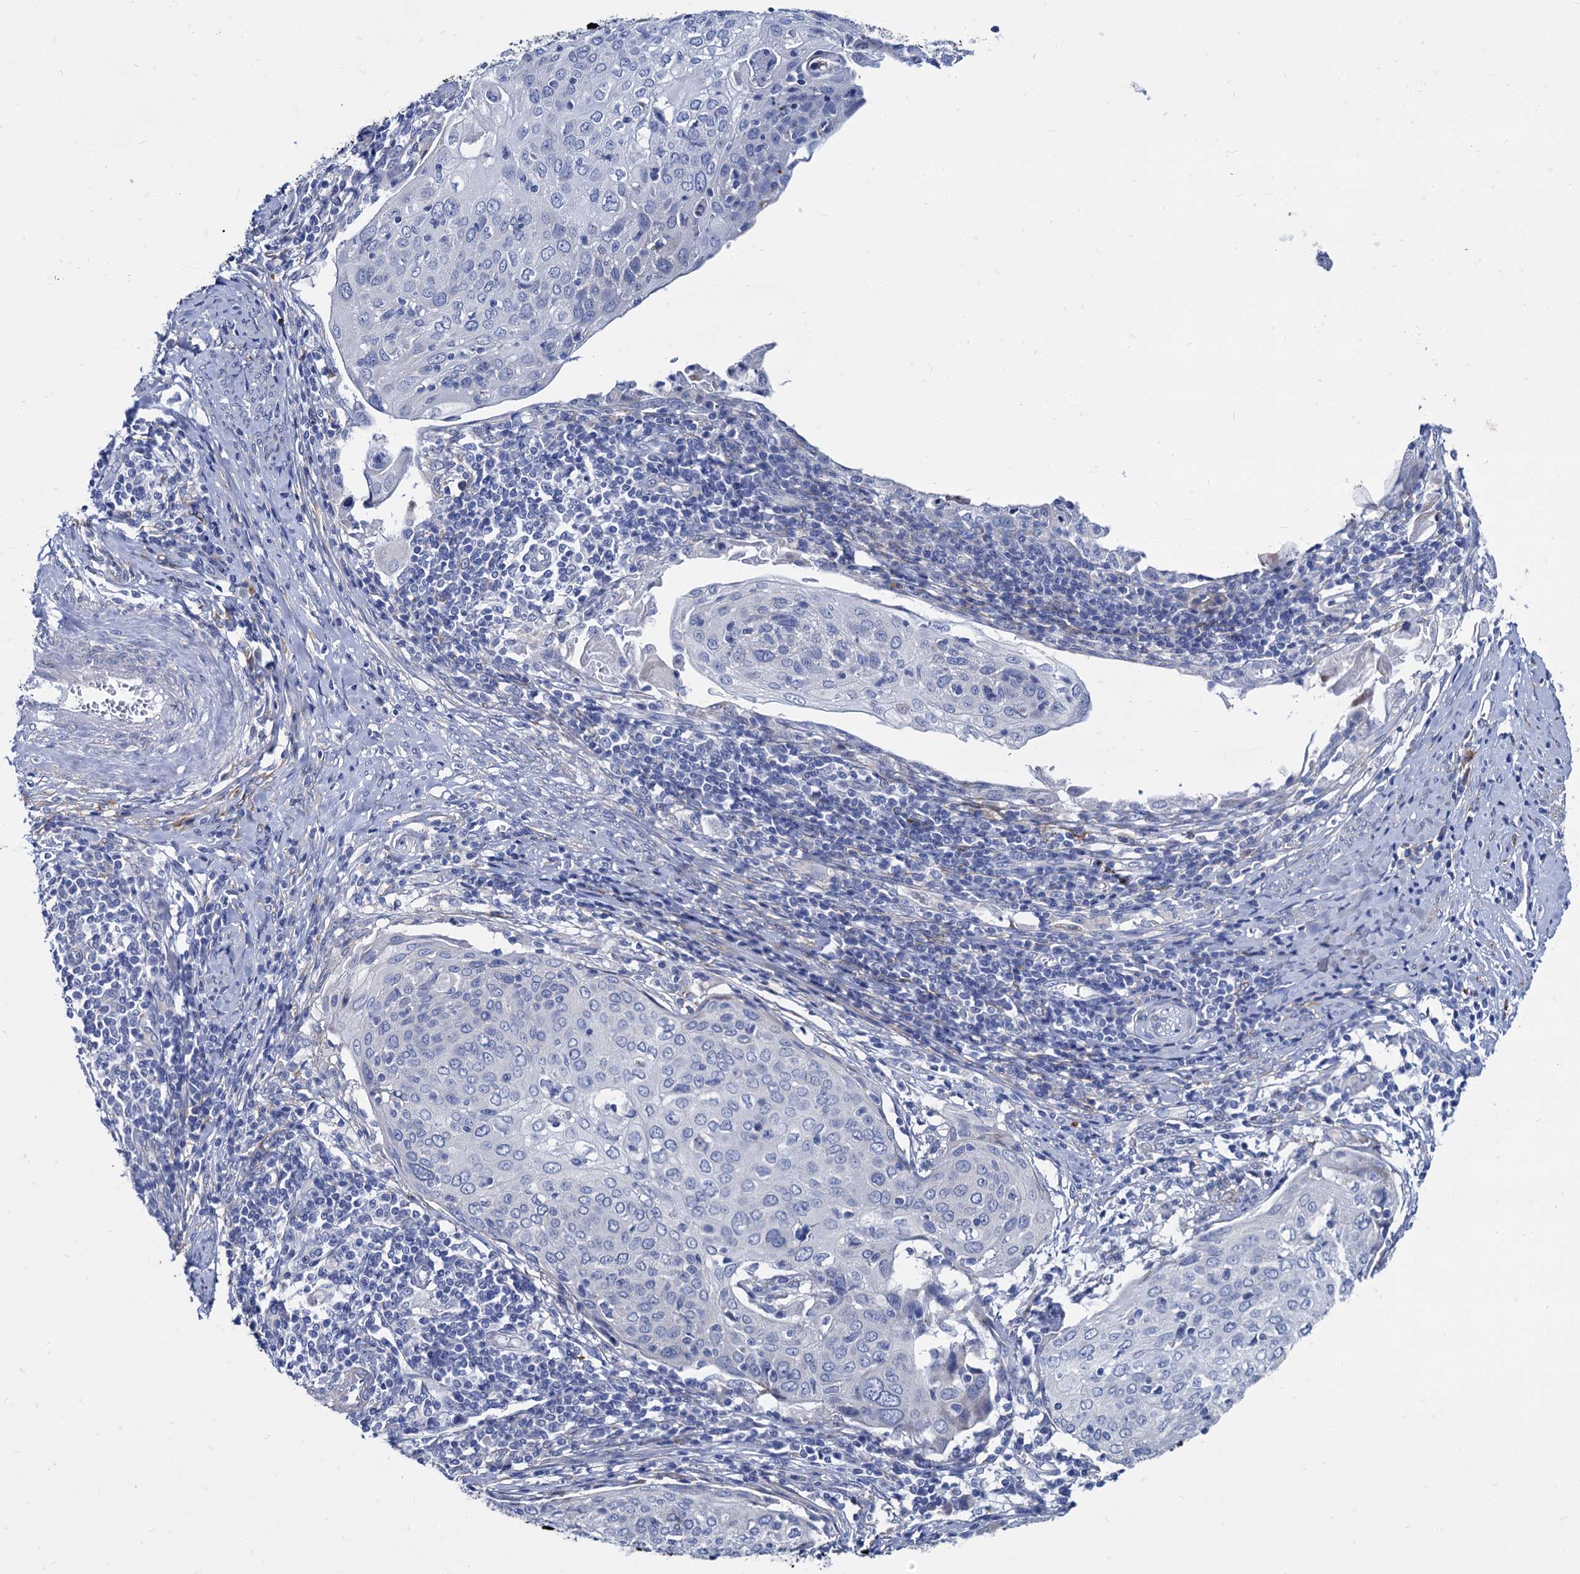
{"staining": {"intensity": "negative", "quantity": "none", "location": "none"}, "tissue": "cervical cancer", "cell_type": "Tumor cells", "image_type": "cancer", "snomed": [{"axis": "morphology", "description": "Squamous cell carcinoma, NOS"}, {"axis": "topography", "description": "Cervix"}], "caption": "Immunohistochemistry histopathology image of neoplastic tissue: human cervical cancer (squamous cell carcinoma) stained with DAB (3,3'-diaminobenzidine) shows no significant protein positivity in tumor cells.", "gene": "FOXR2", "patient": {"sex": "female", "age": 67}}